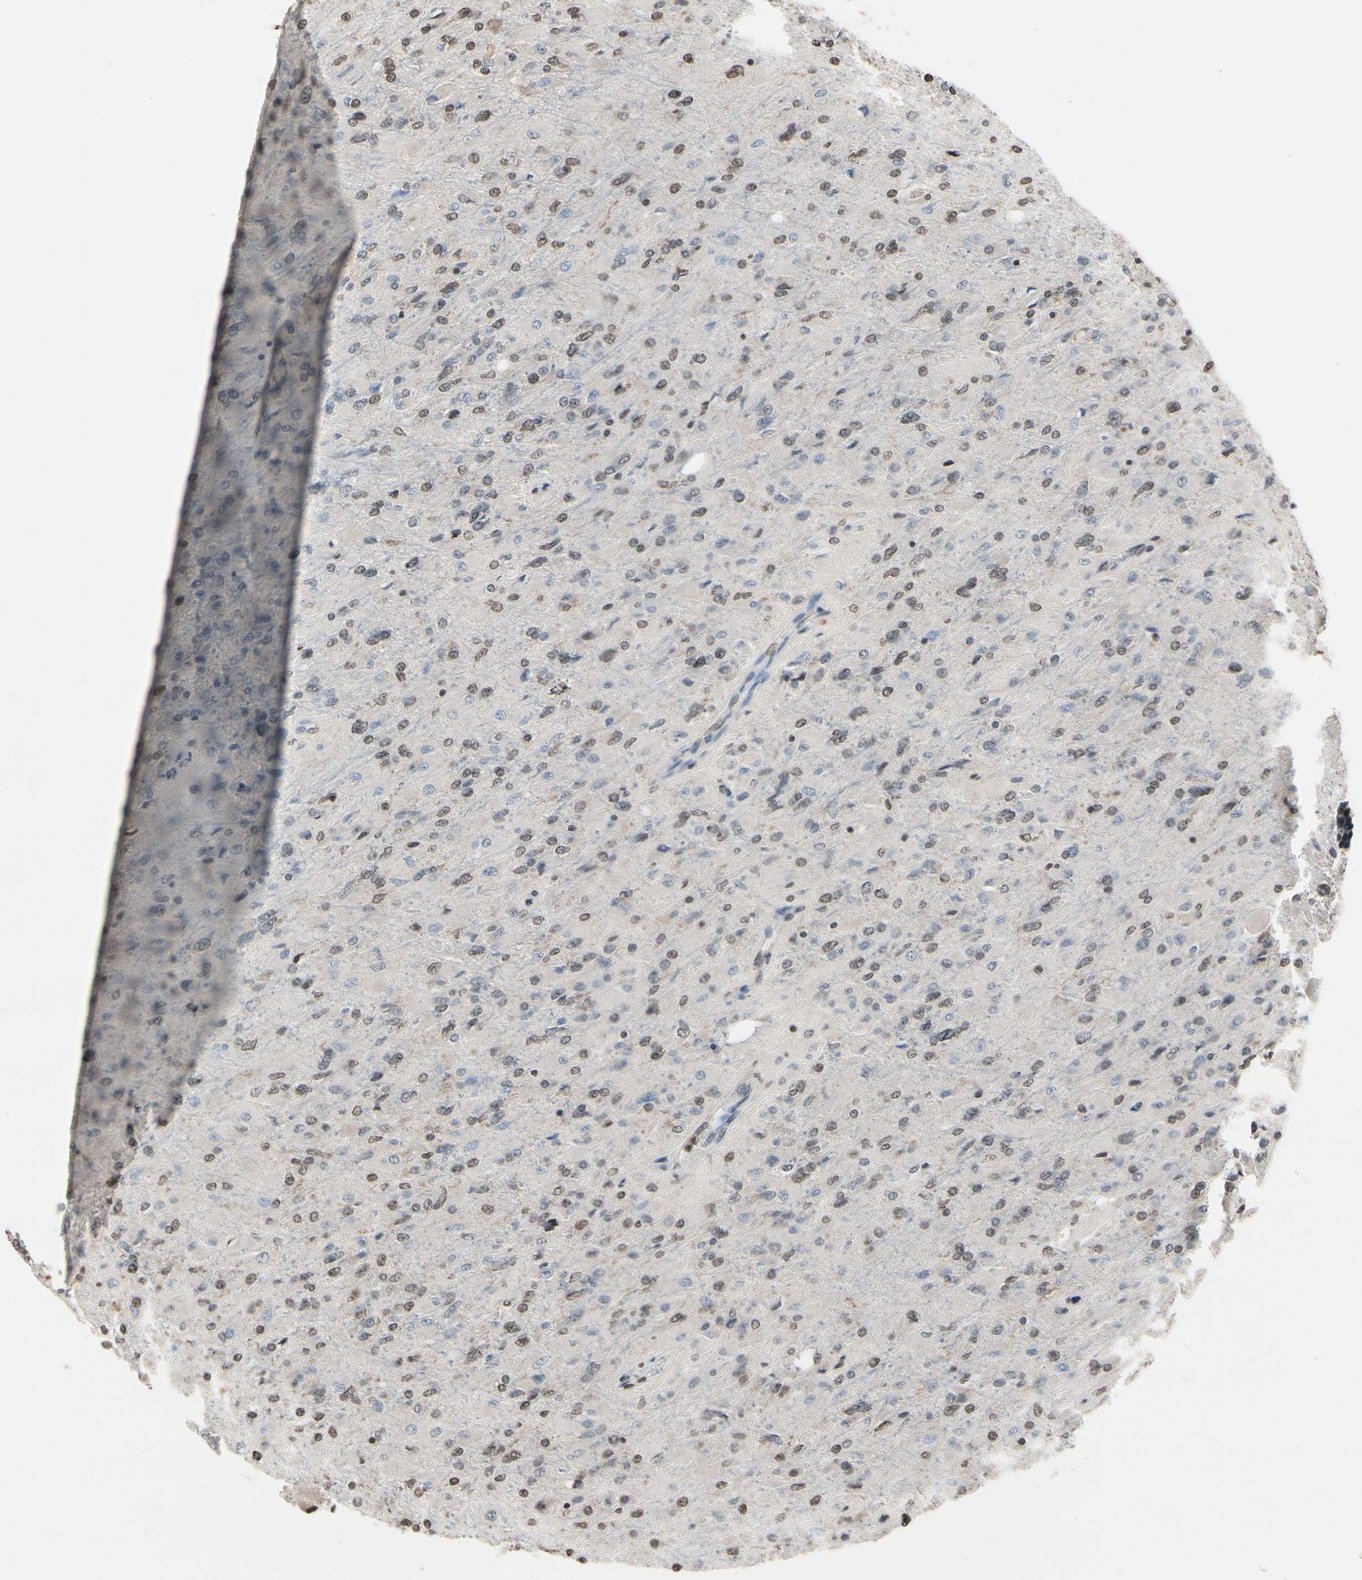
{"staining": {"intensity": "weak", "quantity": "25%-75%", "location": "nuclear"}, "tissue": "glioma", "cell_type": "Tumor cells", "image_type": "cancer", "snomed": [{"axis": "morphology", "description": "Glioma, malignant, High grade"}, {"axis": "topography", "description": "Cerebral cortex"}], "caption": "IHC image of neoplastic tissue: malignant glioma (high-grade) stained using immunohistochemistry shows low levels of weak protein expression localized specifically in the nuclear of tumor cells, appearing as a nuclear brown color.", "gene": "HIPK2", "patient": {"sex": "female", "age": 36}}